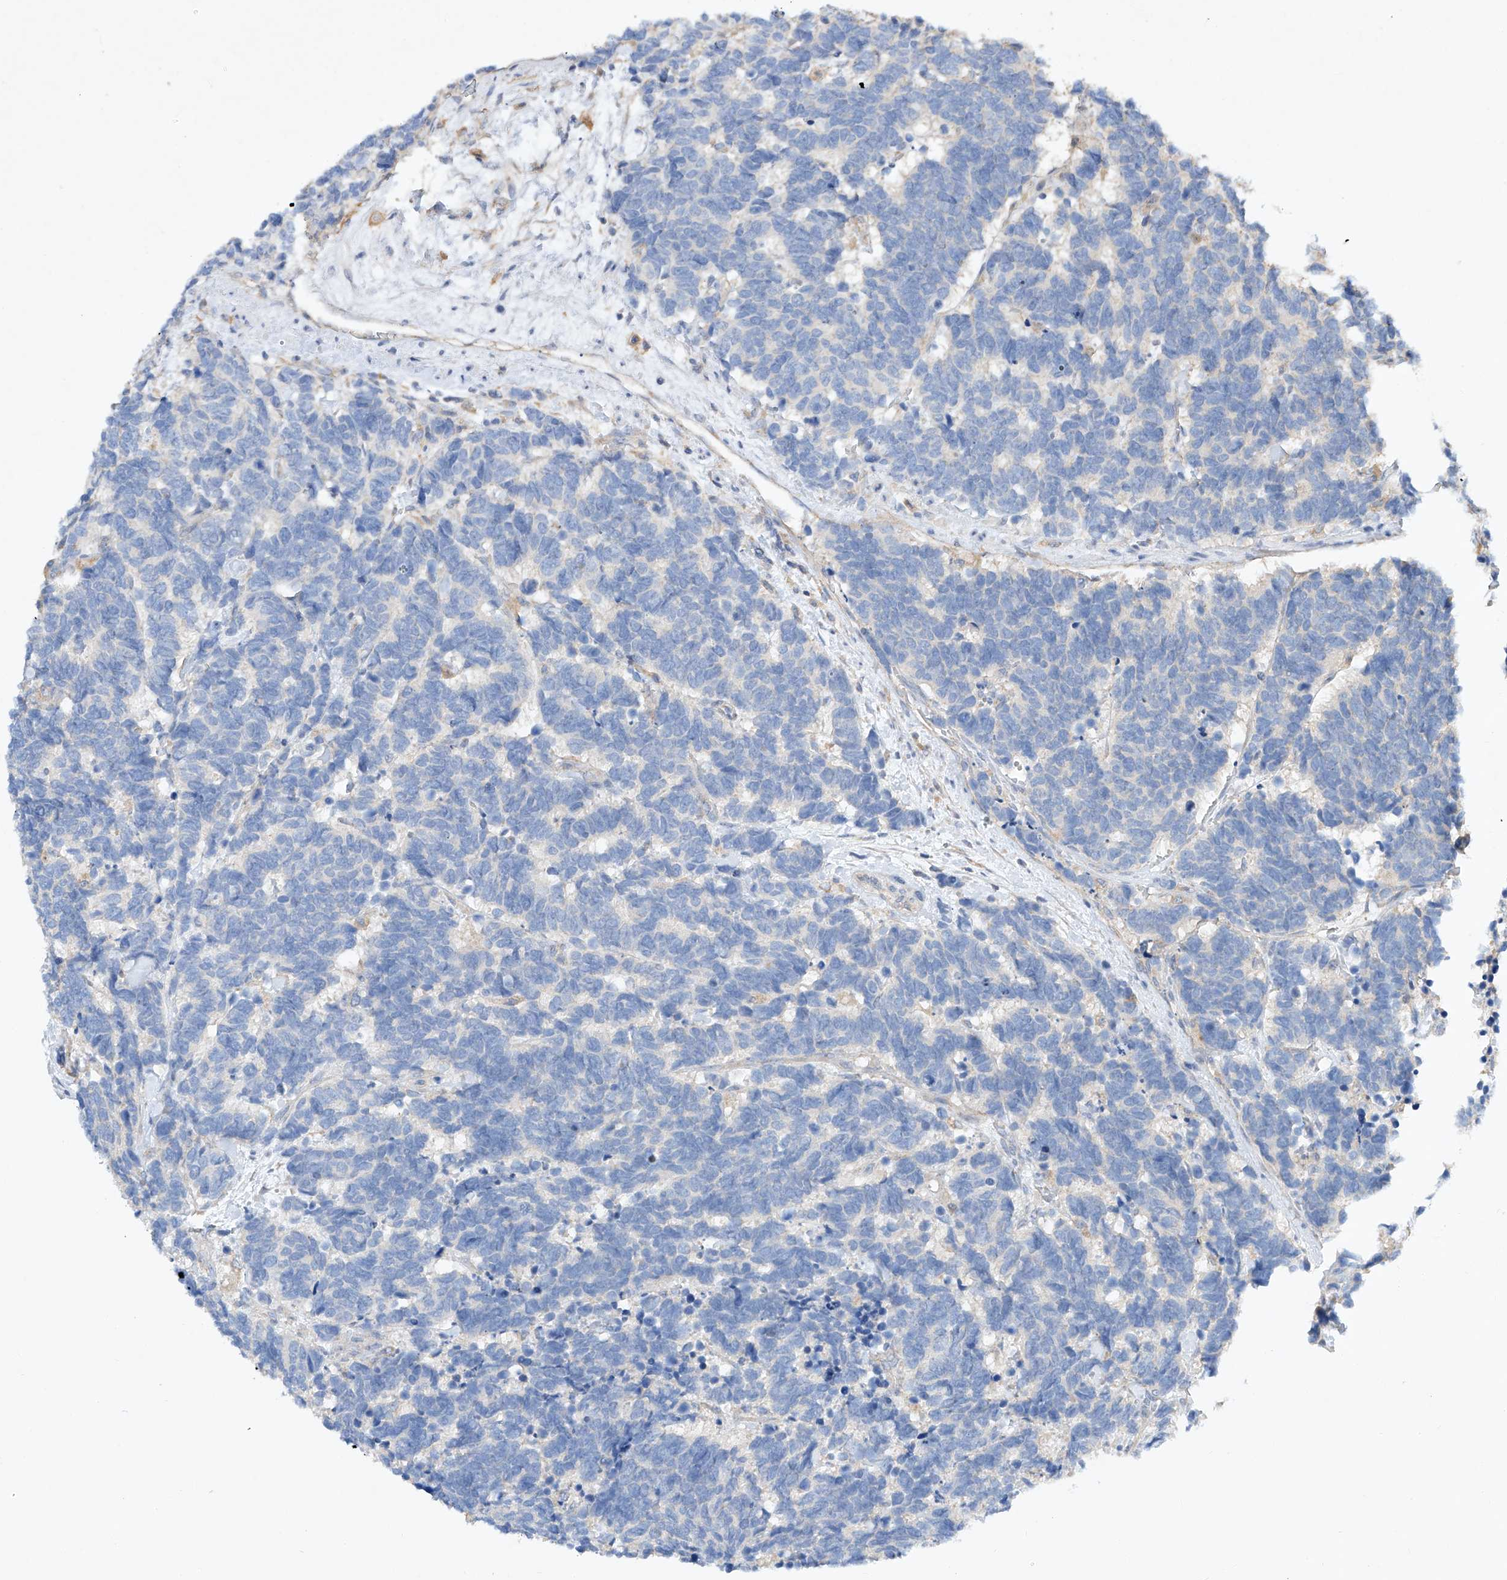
{"staining": {"intensity": "negative", "quantity": "none", "location": "none"}, "tissue": "carcinoid", "cell_type": "Tumor cells", "image_type": "cancer", "snomed": [{"axis": "morphology", "description": "Carcinoma, NOS"}, {"axis": "morphology", "description": "Carcinoid, malignant, NOS"}, {"axis": "topography", "description": "Urinary bladder"}], "caption": "An immunohistochemistry (IHC) image of carcinoid is shown. There is no staining in tumor cells of carcinoid.", "gene": "AMD1", "patient": {"sex": "male", "age": 57}}